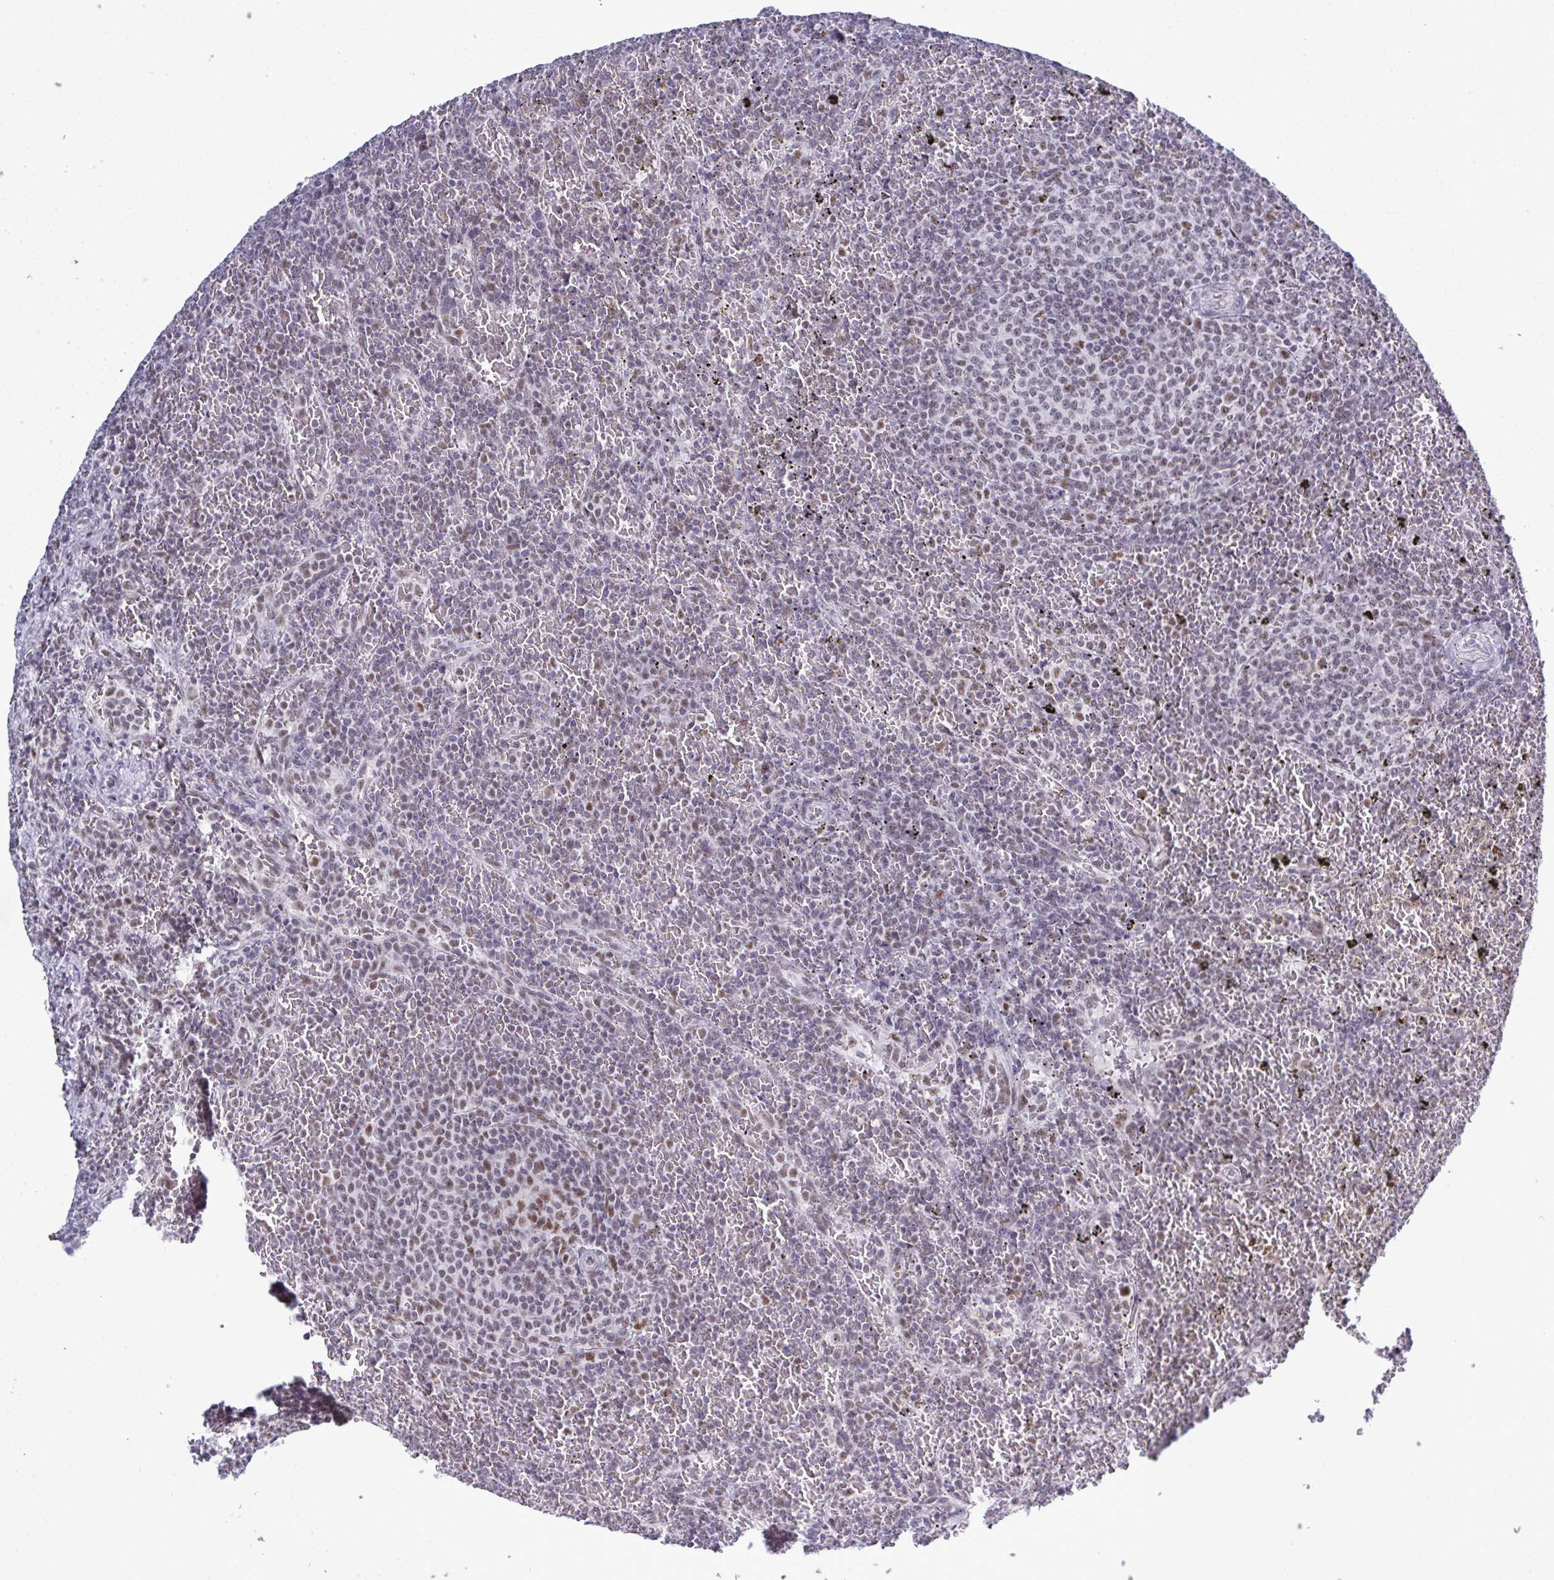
{"staining": {"intensity": "moderate", "quantity": "<25%", "location": "nuclear"}, "tissue": "lymphoma", "cell_type": "Tumor cells", "image_type": "cancer", "snomed": [{"axis": "morphology", "description": "Malignant lymphoma, non-Hodgkin's type, Low grade"}, {"axis": "topography", "description": "Spleen"}], "caption": "Immunohistochemistry (IHC) micrograph of neoplastic tissue: lymphoma stained using immunohistochemistry (IHC) demonstrates low levels of moderate protein expression localized specifically in the nuclear of tumor cells, appearing as a nuclear brown color.", "gene": "PPP1R10", "patient": {"sex": "female", "age": 77}}